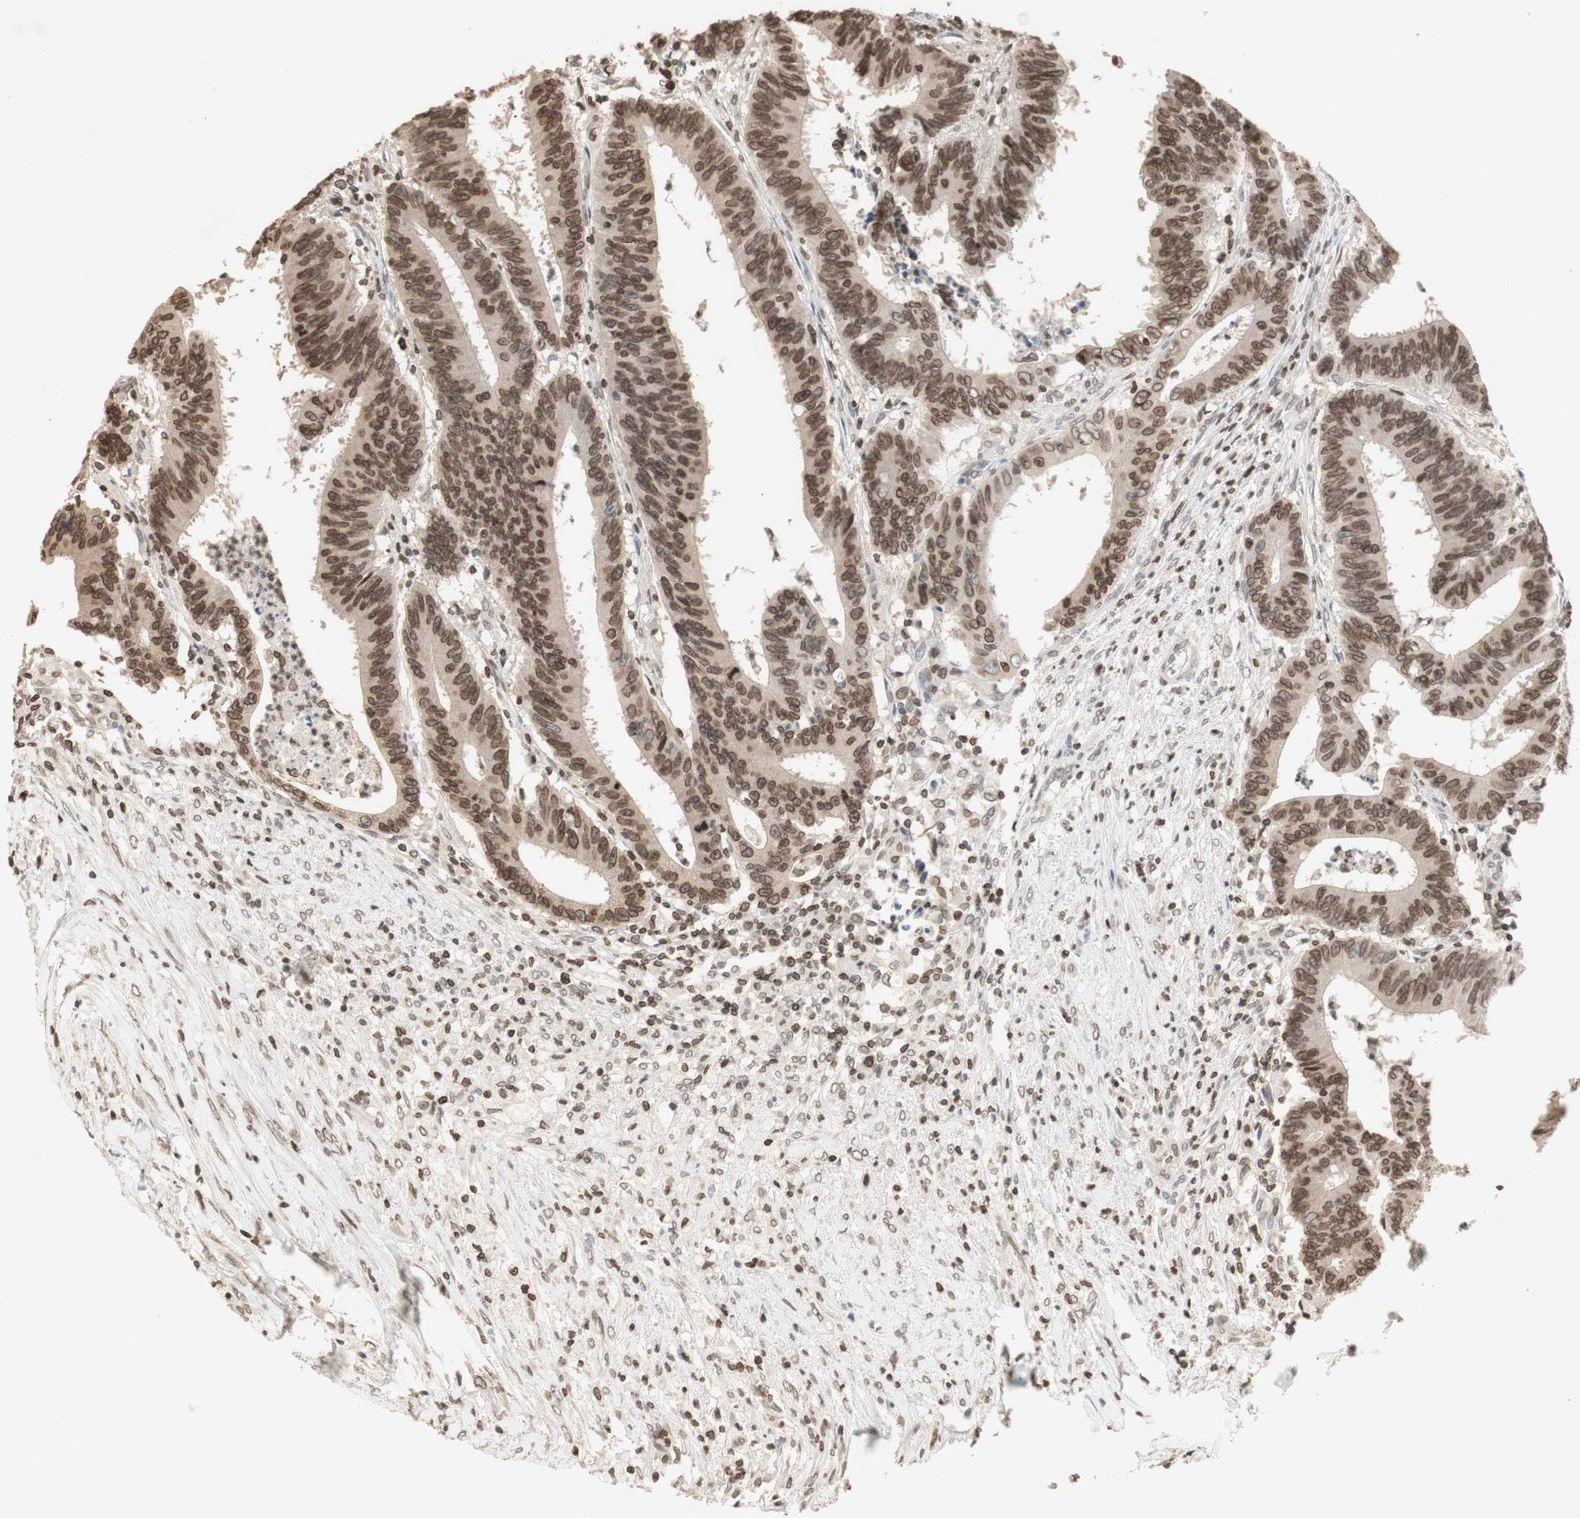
{"staining": {"intensity": "moderate", "quantity": ">75%", "location": "cytoplasmic/membranous,nuclear"}, "tissue": "colorectal cancer", "cell_type": "Tumor cells", "image_type": "cancer", "snomed": [{"axis": "morphology", "description": "Adenocarcinoma, NOS"}, {"axis": "topography", "description": "Colon"}], "caption": "Protein staining of adenocarcinoma (colorectal) tissue demonstrates moderate cytoplasmic/membranous and nuclear staining in about >75% of tumor cells. (Stains: DAB (3,3'-diaminobenzidine) in brown, nuclei in blue, Microscopy: brightfield microscopy at high magnification).", "gene": "TMPO", "patient": {"sex": "male", "age": 45}}